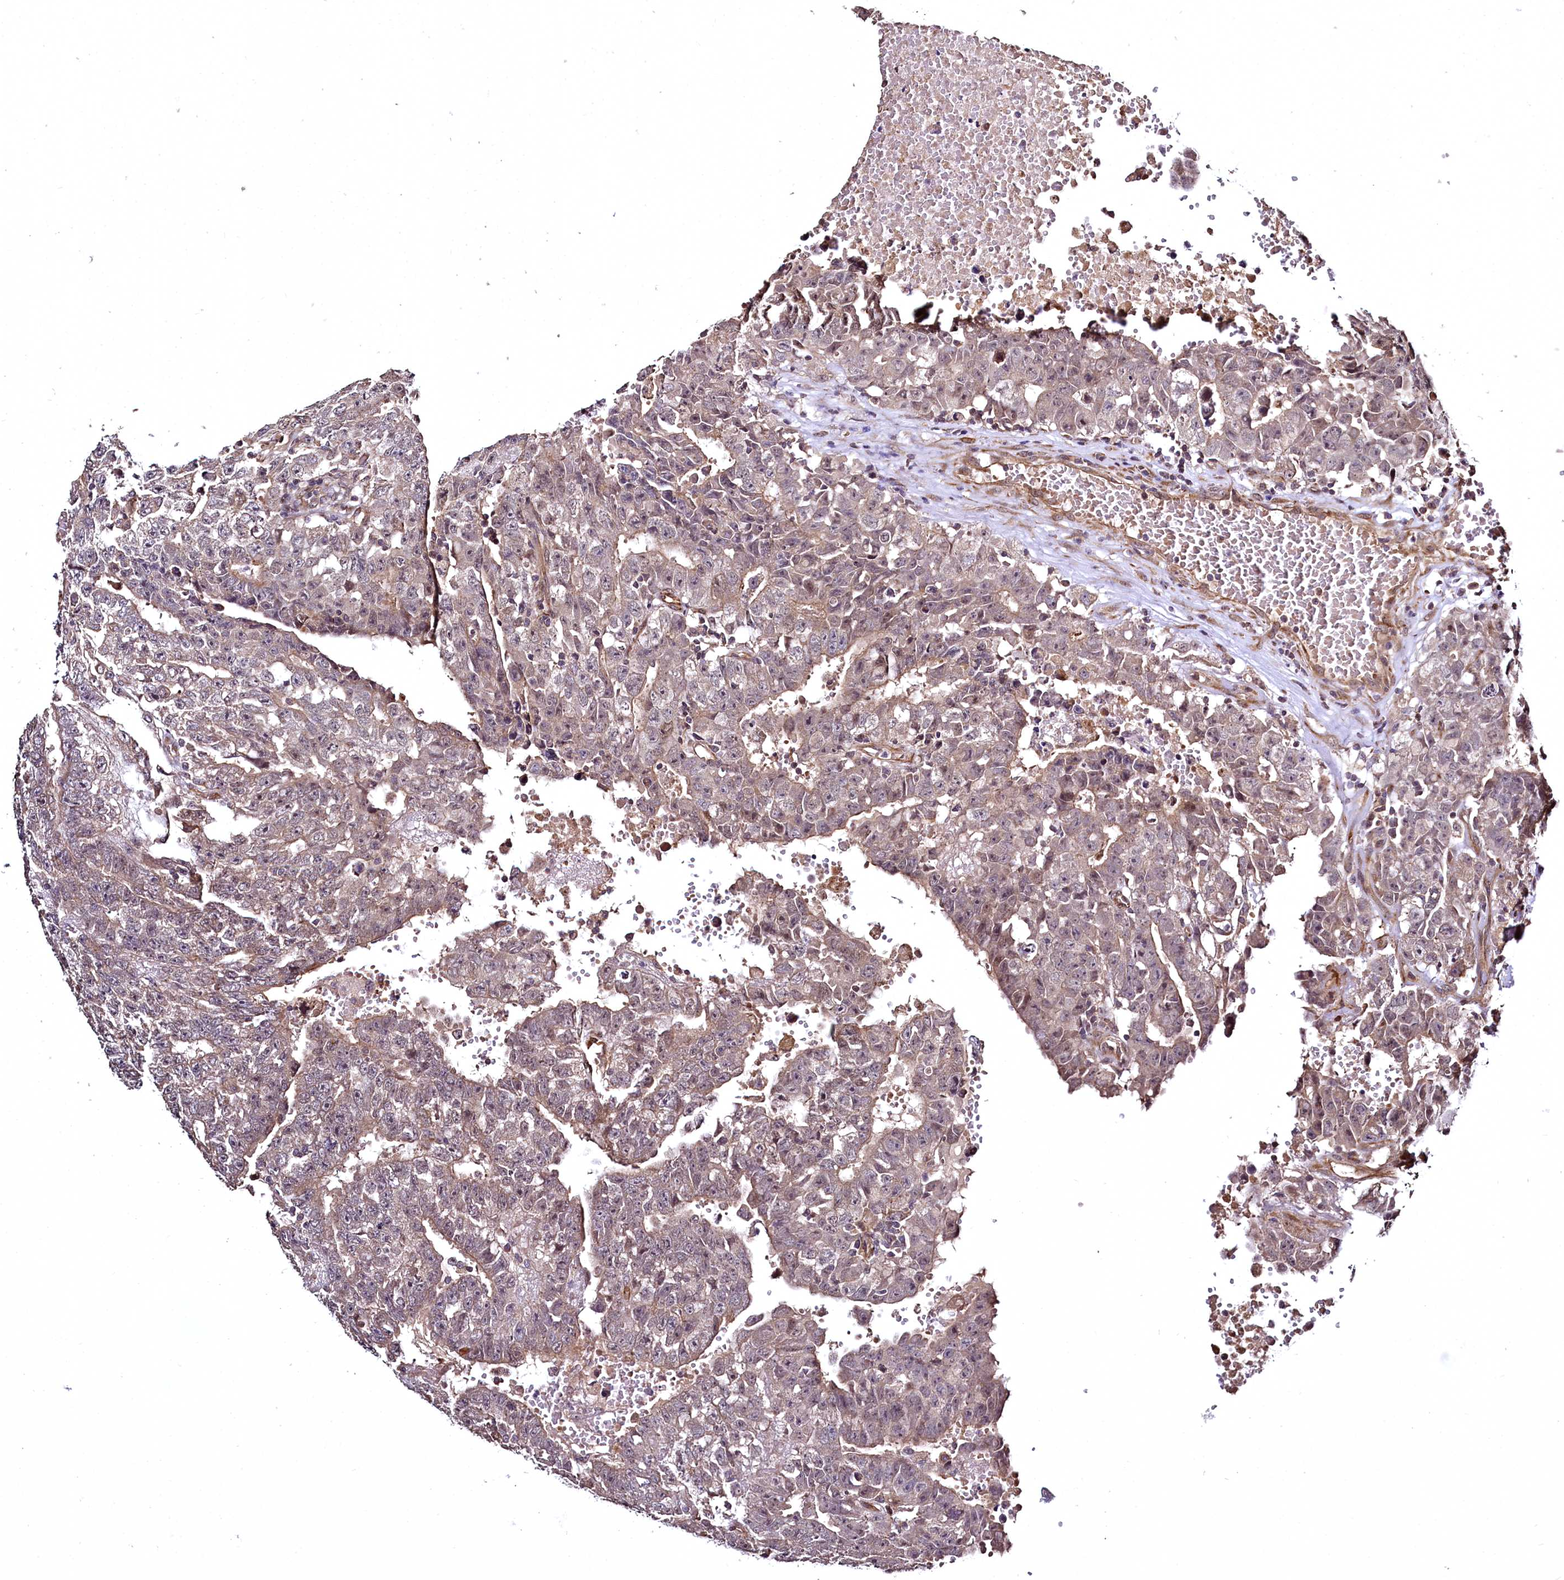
{"staining": {"intensity": "weak", "quantity": "25%-75%", "location": "cytoplasmic/membranous"}, "tissue": "testis cancer", "cell_type": "Tumor cells", "image_type": "cancer", "snomed": [{"axis": "morphology", "description": "Carcinoma, Embryonal, NOS"}, {"axis": "topography", "description": "Testis"}], "caption": "Tumor cells exhibit low levels of weak cytoplasmic/membranous positivity in approximately 25%-75% of cells in embryonal carcinoma (testis).", "gene": "TBCEL", "patient": {"sex": "male", "age": 25}}